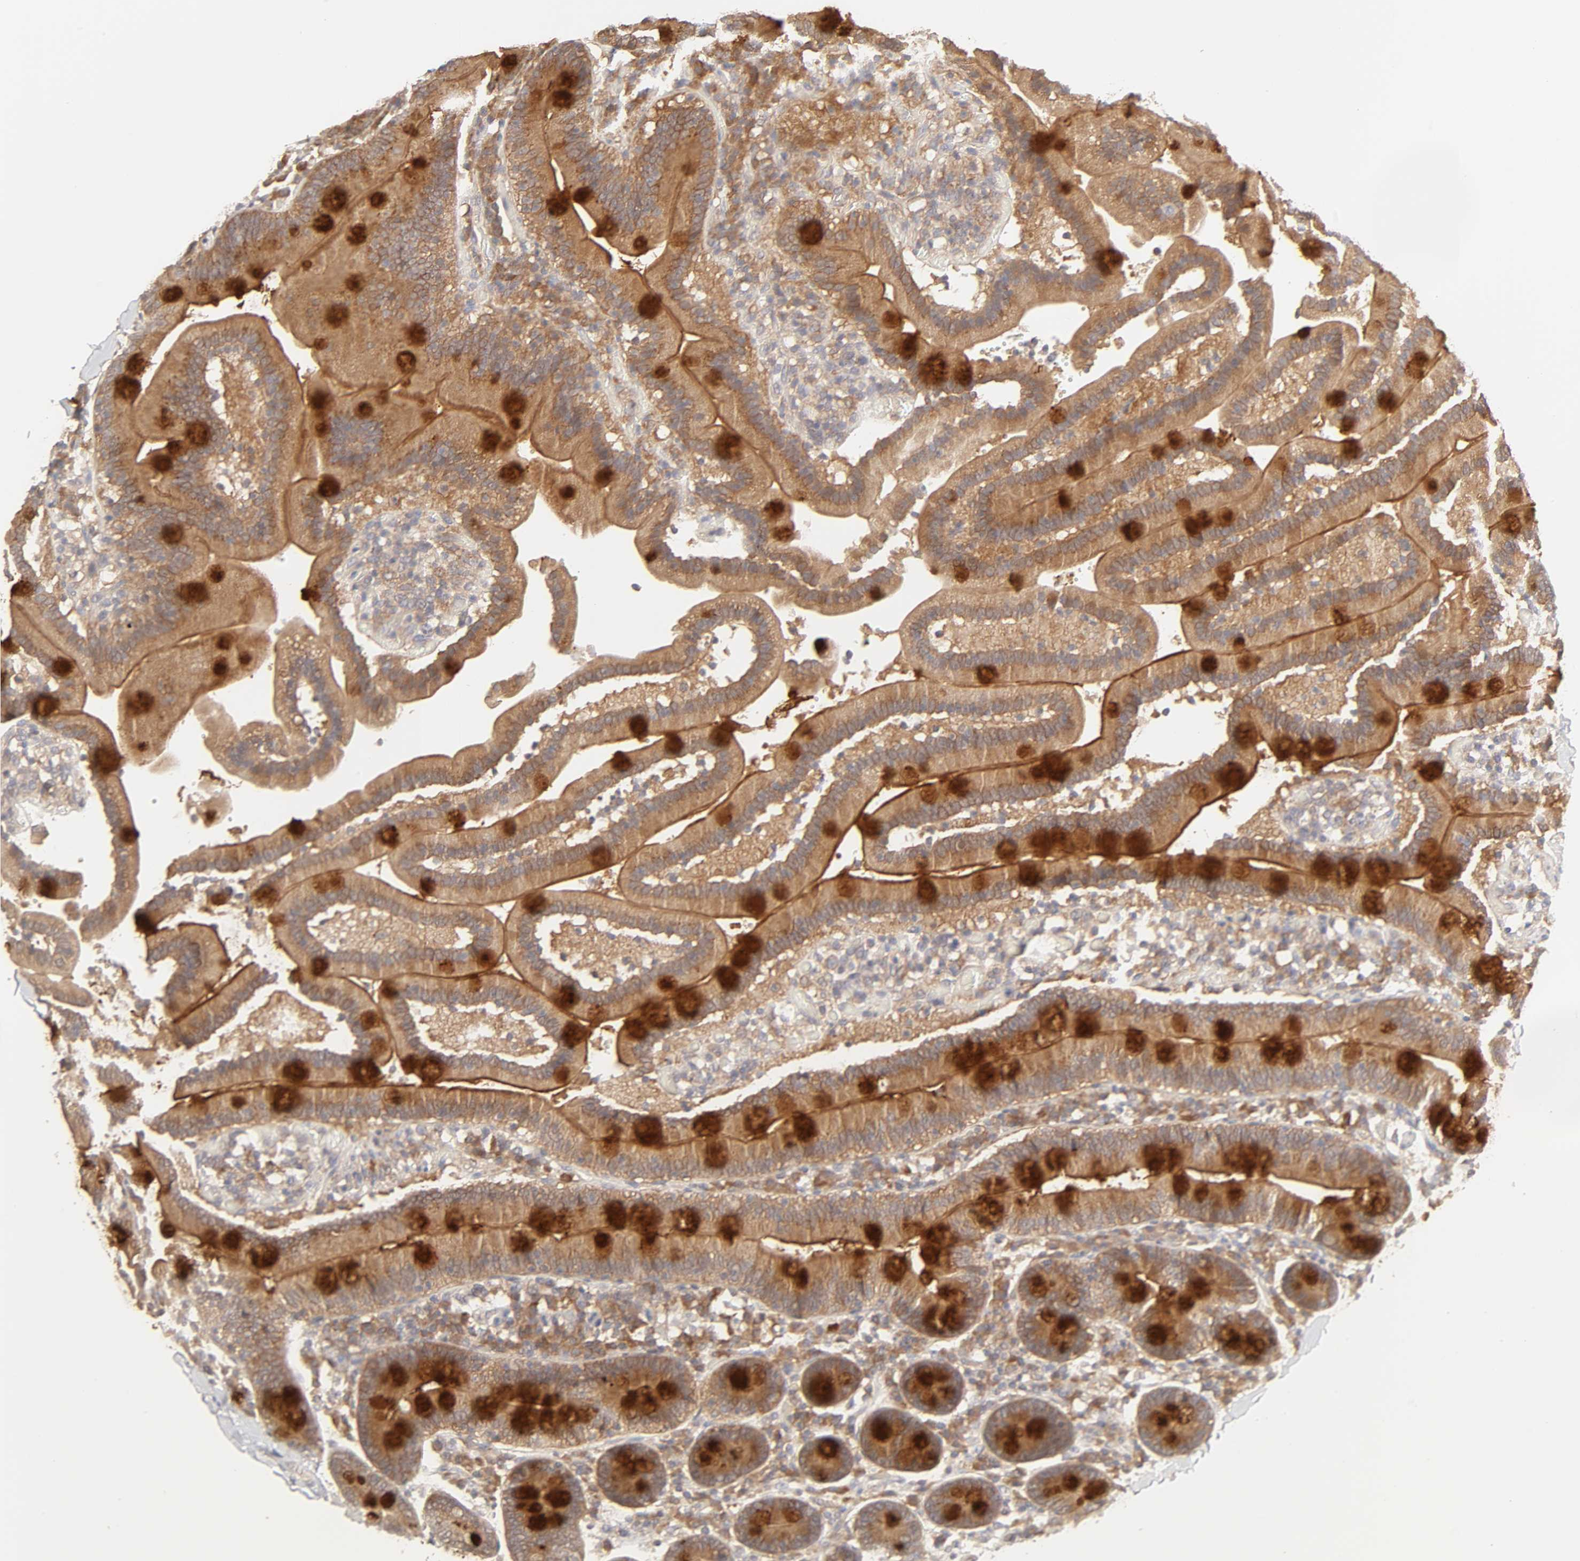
{"staining": {"intensity": "strong", "quantity": "<25%", "location": "cytoplasmic/membranous"}, "tissue": "duodenum", "cell_type": "Glandular cells", "image_type": "normal", "snomed": [{"axis": "morphology", "description": "Normal tissue, NOS"}, {"axis": "topography", "description": "Duodenum"}], "caption": "The photomicrograph shows staining of normal duodenum, revealing strong cytoplasmic/membranous protein expression (brown color) within glandular cells.", "gene": "AP1G2", "patient": {"sex": "male", "age": 66}}